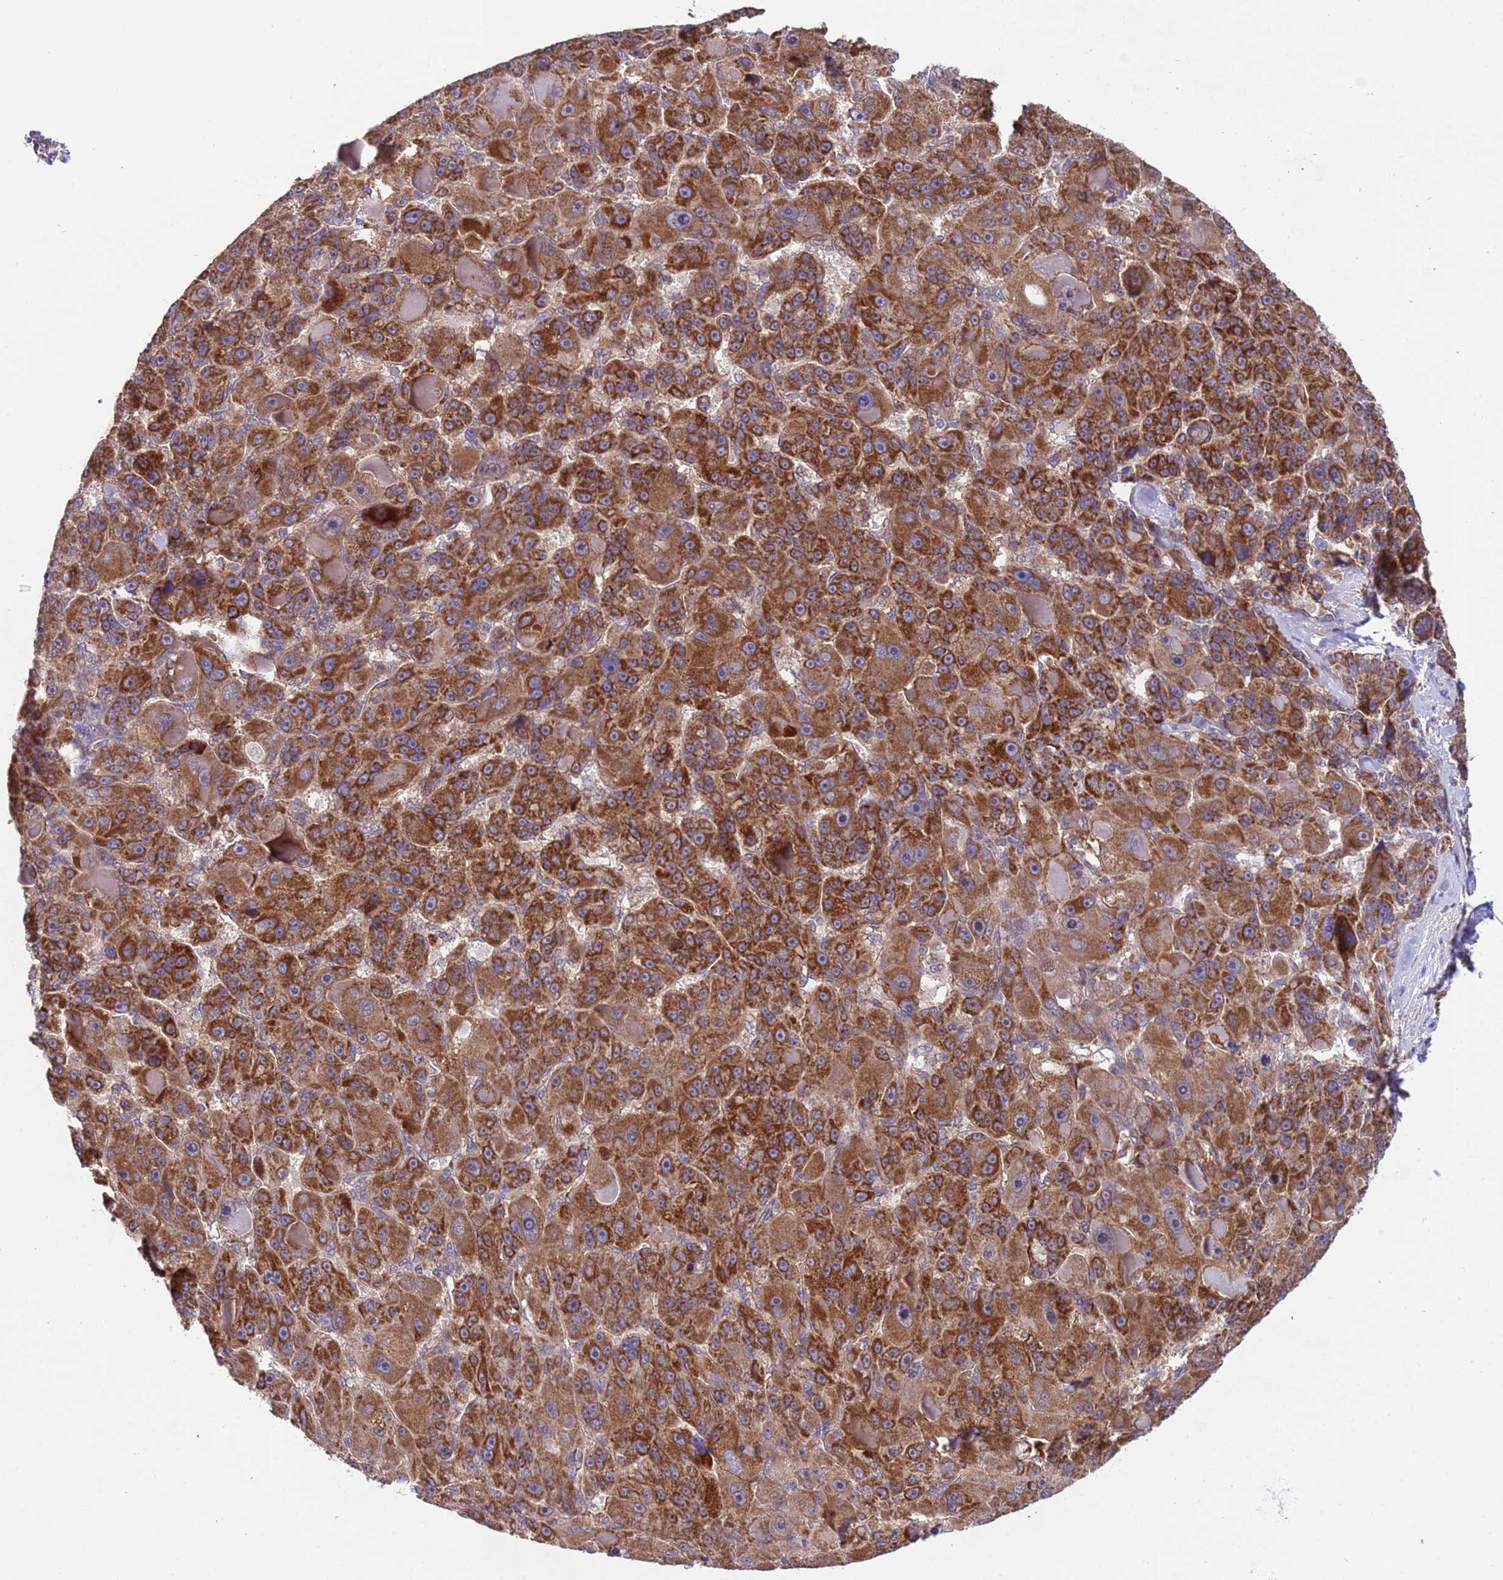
{"staining": {"intensity": "strong", "quantity": ">75%", "location": "cytoplasmic/membranous"}, "tissue": "liver cancer", "cell_type": "Tumor cells", "image_type": "cancer", "snomed": [{"axis": "morphology", "description": "Carcinoma, Hepatocellular, NOS"}, {"axis": "topography", "description": "Liver"}], "caption": "An immunohistochemistry (IHC) micrograph of tumor tissue is shown. Protein staining in brown highlights strong cytoplasmic/membranous positivity in liver cancer (hepatocellular carcinoma) within tumor cells.", "gene": "ACAD8", "patient": {"sex": "male", "age": 76}}